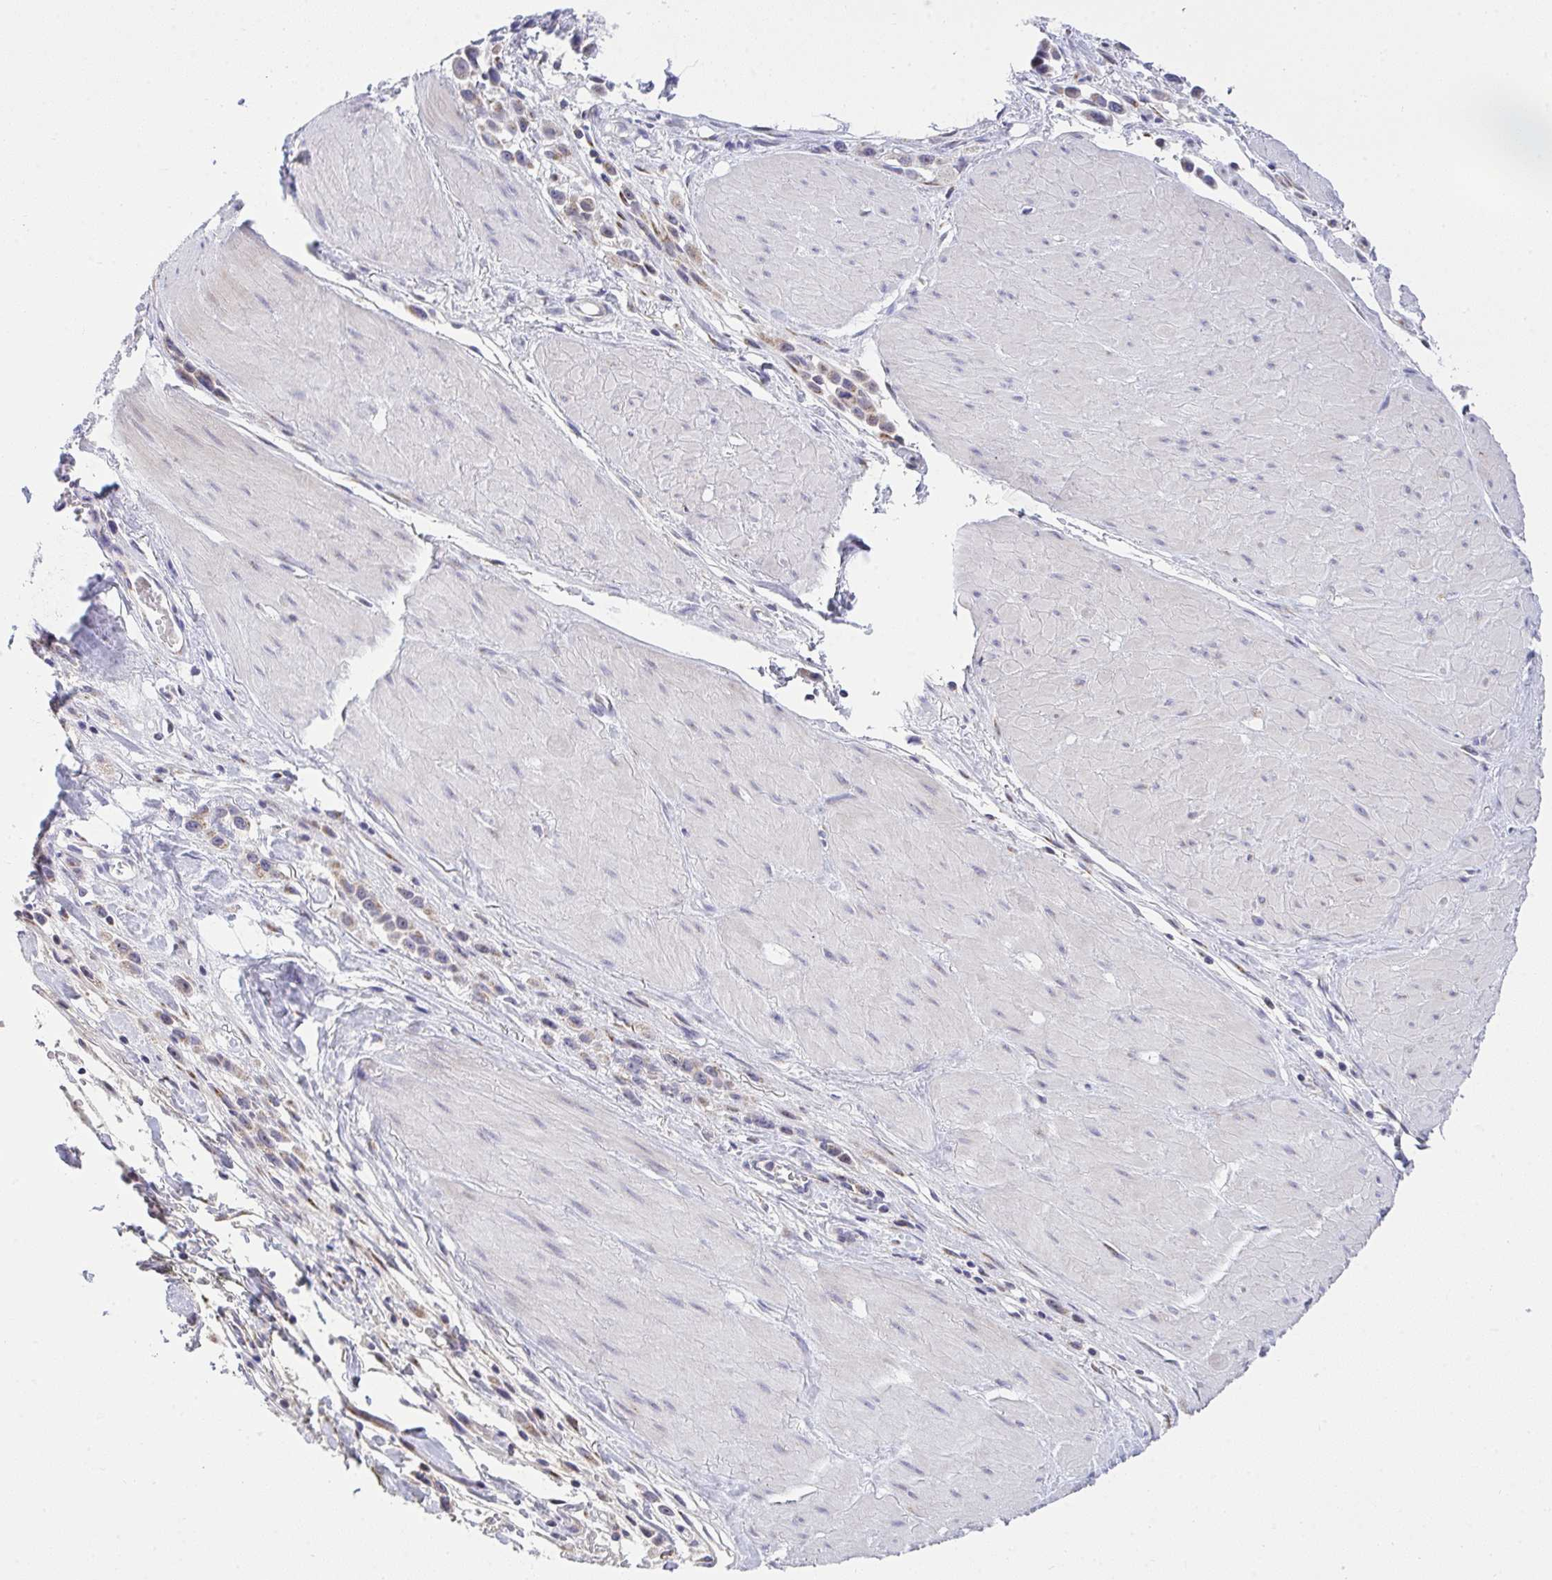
{"staining": {"intensity": "weak", "quantity": "25%-75%", "location": "cytoplasmic/membranous"}, "tissue": "stomach cancer", "cell_type": "Tumor cells", "image_type": "cancer", "snomed": [{"axis": "morphology", "description": "Adenocarcinoma, NOS"}, {"axis": "topography", "description": "Stomach"}], "caption": "A micrograph showing weak cytoplasmic/membranous staining in about 25%-75% of tumor cells in stomach cancer, as visualized by brown immunohistochemical staining.", "gene": "ZNF554", "patient": {"sex": "male", "age": 47}}